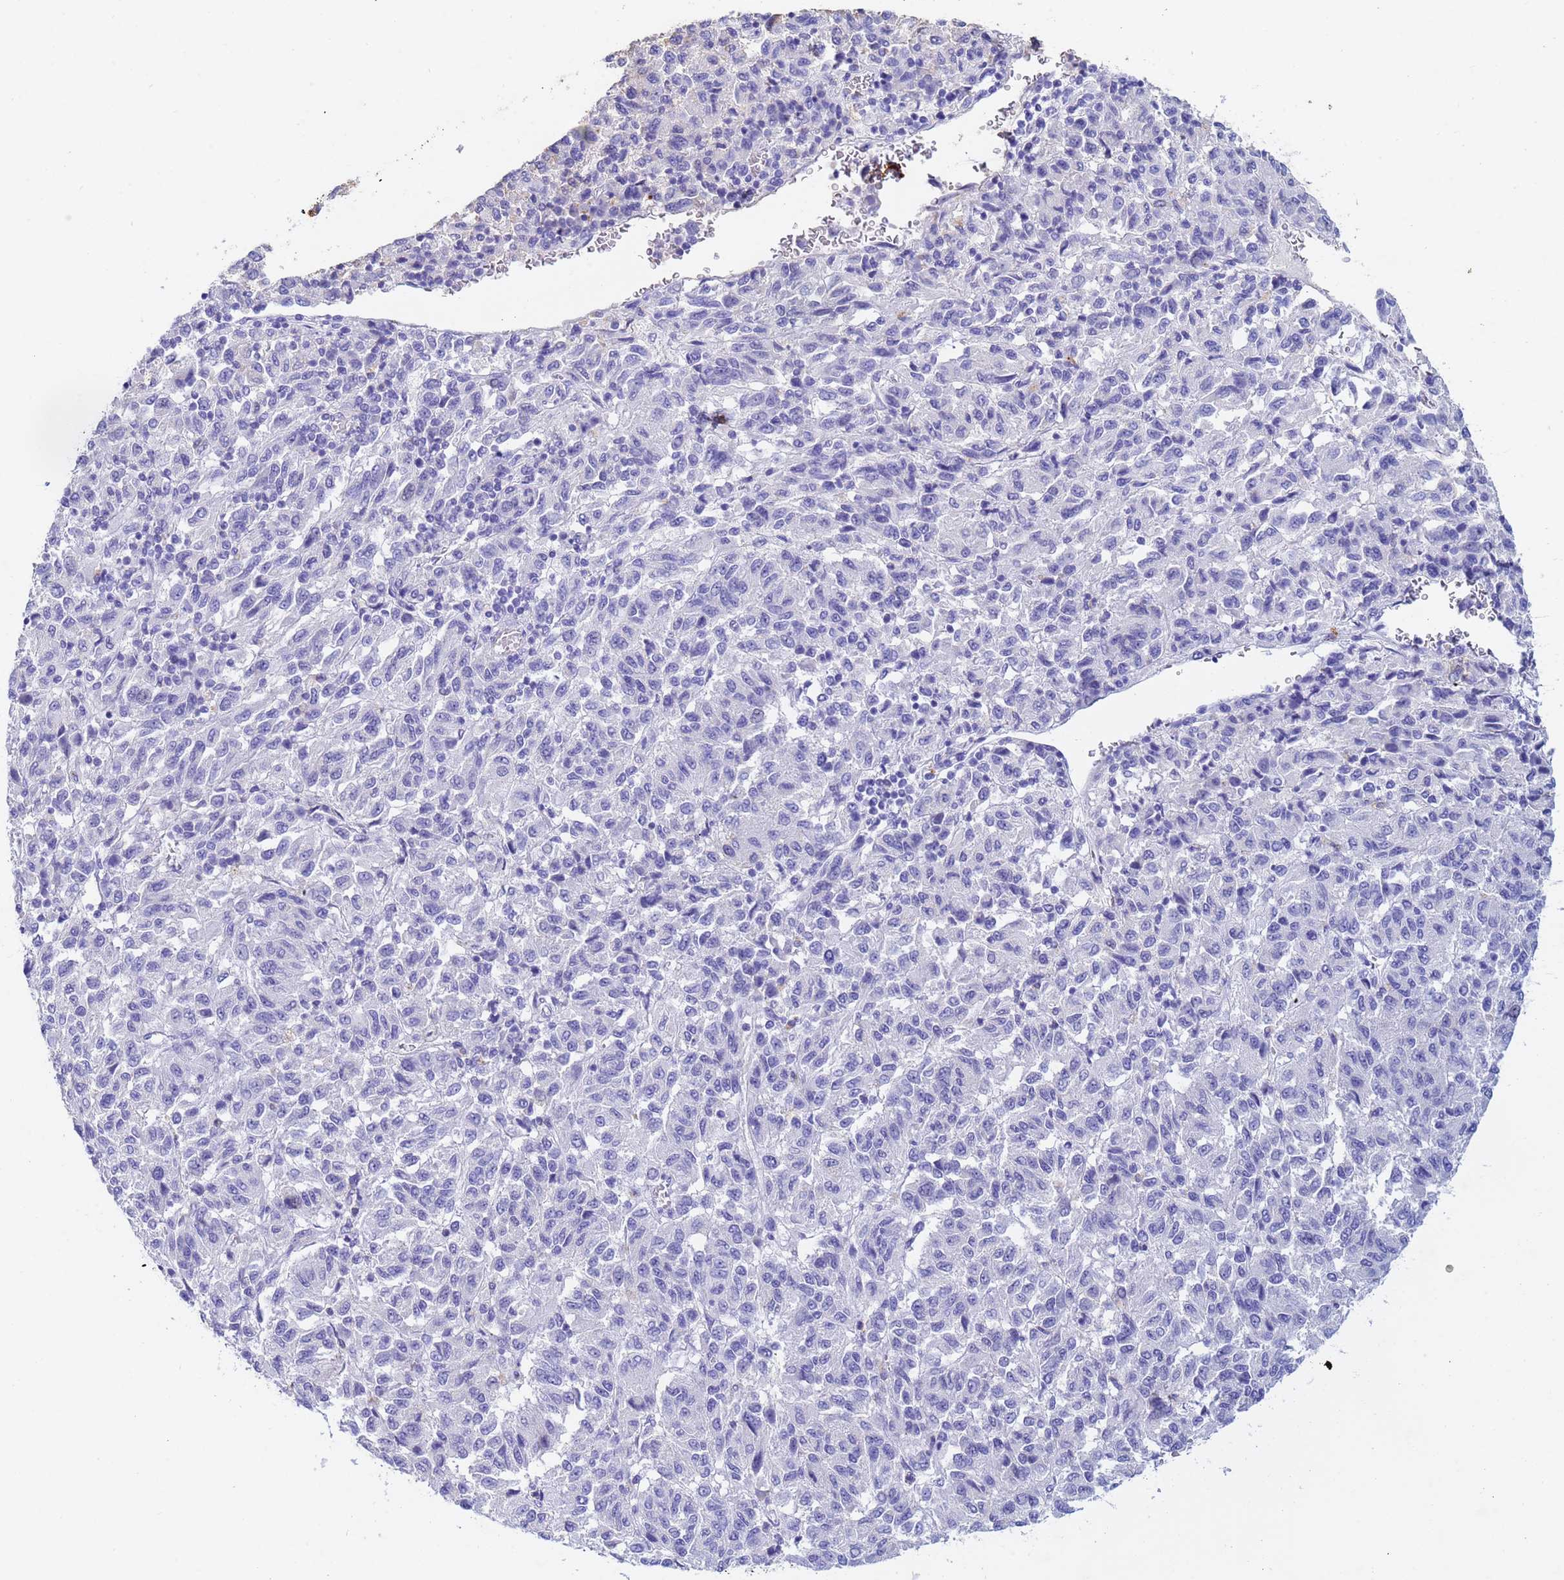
{"staining": {"intensity": "negative", "quantity": "none", "location": "none"}, "tissue": "melanoma", "cell_type": "Tumor cells", "image_type": "cancer", "snomed": [{"axis": "morphology", "description": "Malignant melanoma, Metastatic site"}, {"axis": "topography", "description": "Lung"}], "caption": "An IHC photomicrograph of malignant melanoma (metastatic site) is shown. There is no staining in tumor cells of malignant melanoma (metastatic site). (DAB (3,3'-diaminobenzidine) immunohistochemistry, high magnification).", "gene": "CSTB", "patient": {"sex": "male", "age": 64}}